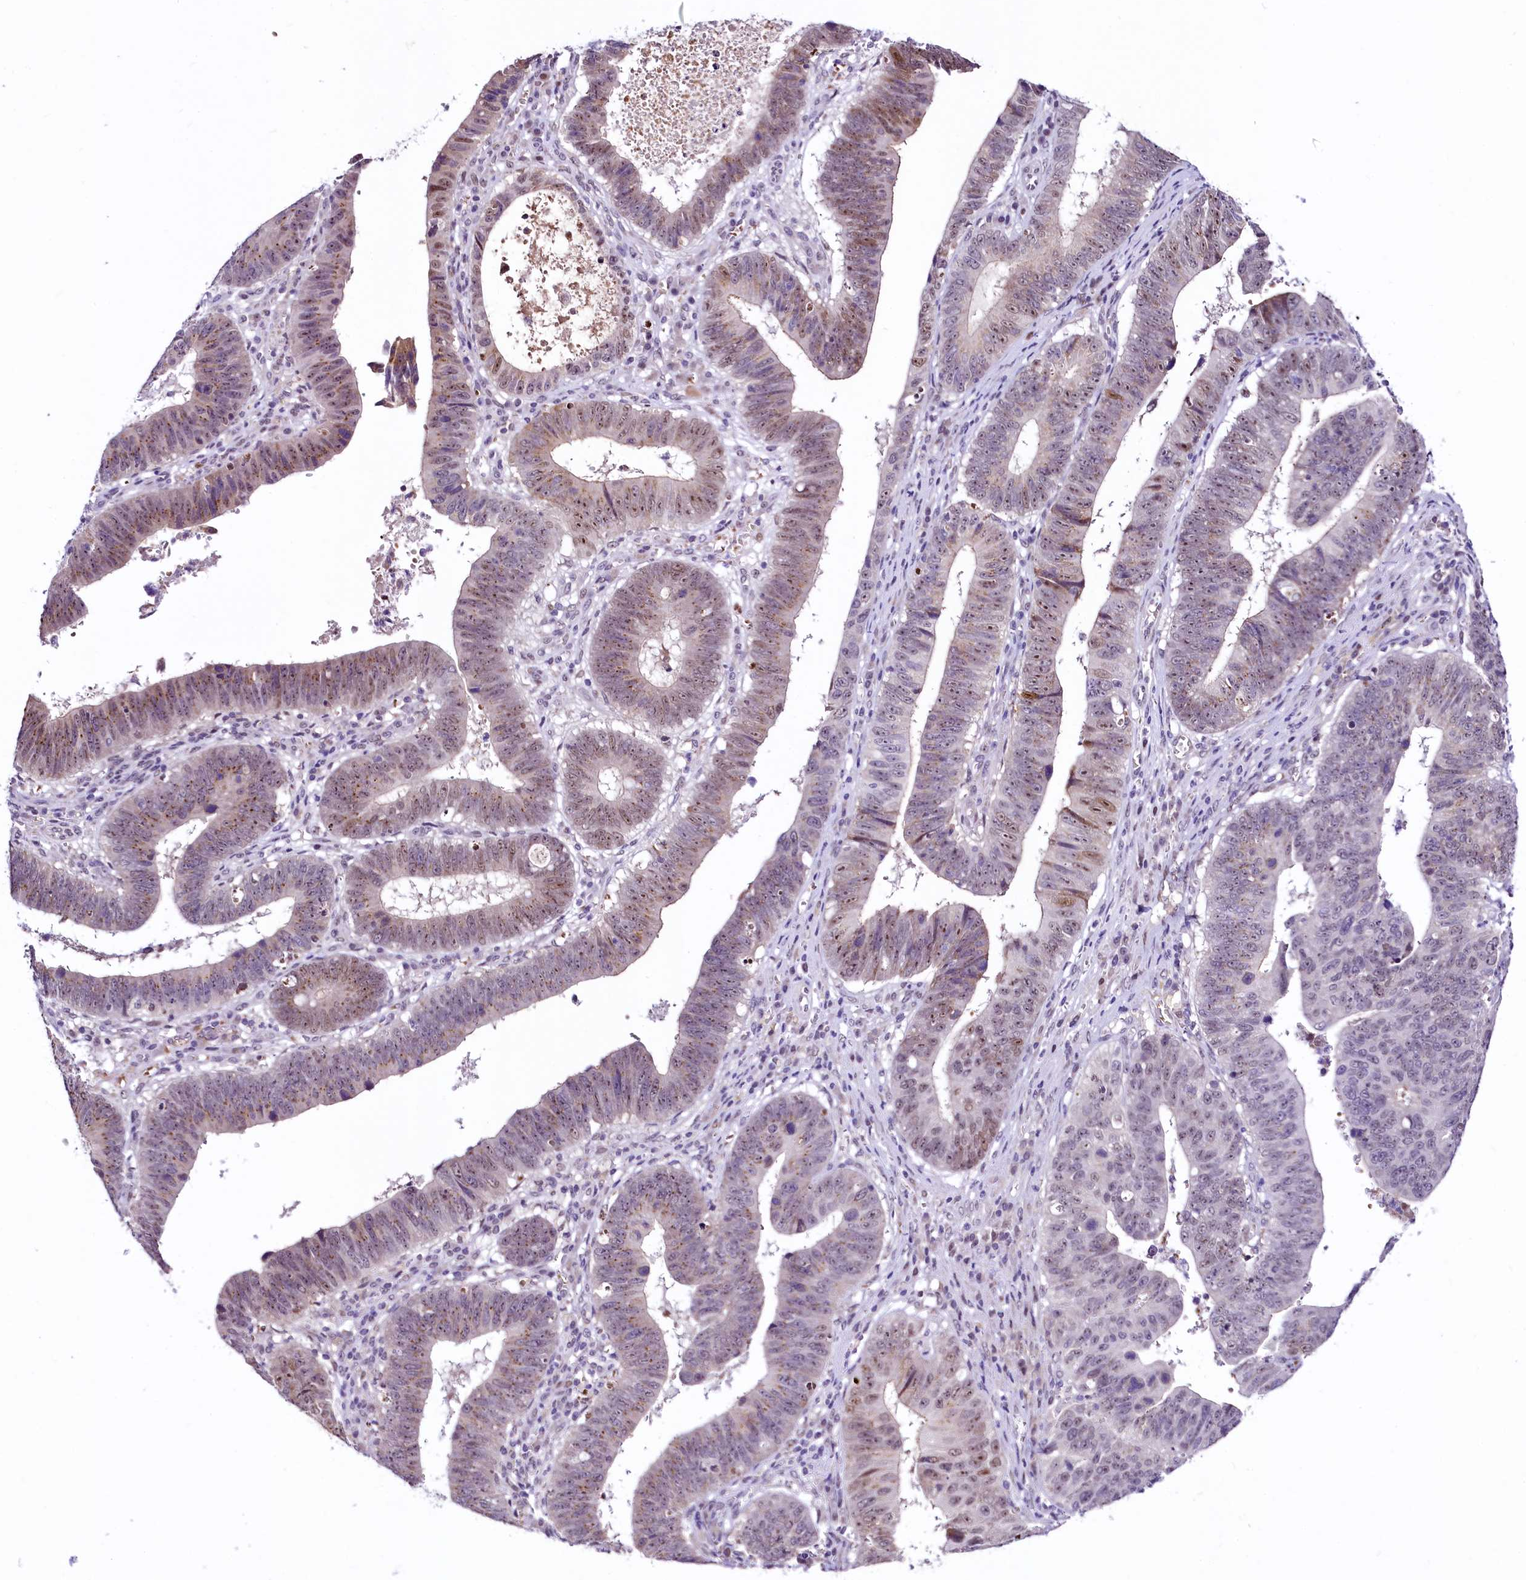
{"staining": {"intensity": "moderate", "quantity": "25%-75%", "location": "nuclear"}, "tissue": "stomach cancer", "cell_type": "Tumor cells", "image_type": "cancer", "snomed": [{"axis": "morphology", "description": "Adenocarcinoma, NOS"}, {"axis": "topography", "description": "Stomach"}], "caption": "High-magnification brightfield microscopy of adenocarcinoma (stomach) stained with DAB (3,3'-diaminobenzidine) (brown) and counterstained with hematoxylin (blue). tumor cells exhibit moderate nuclear staining is seen in about25%-75% of cells.", "gene": "LEUTX", "patient": {"sex": "male", "age": 59}}